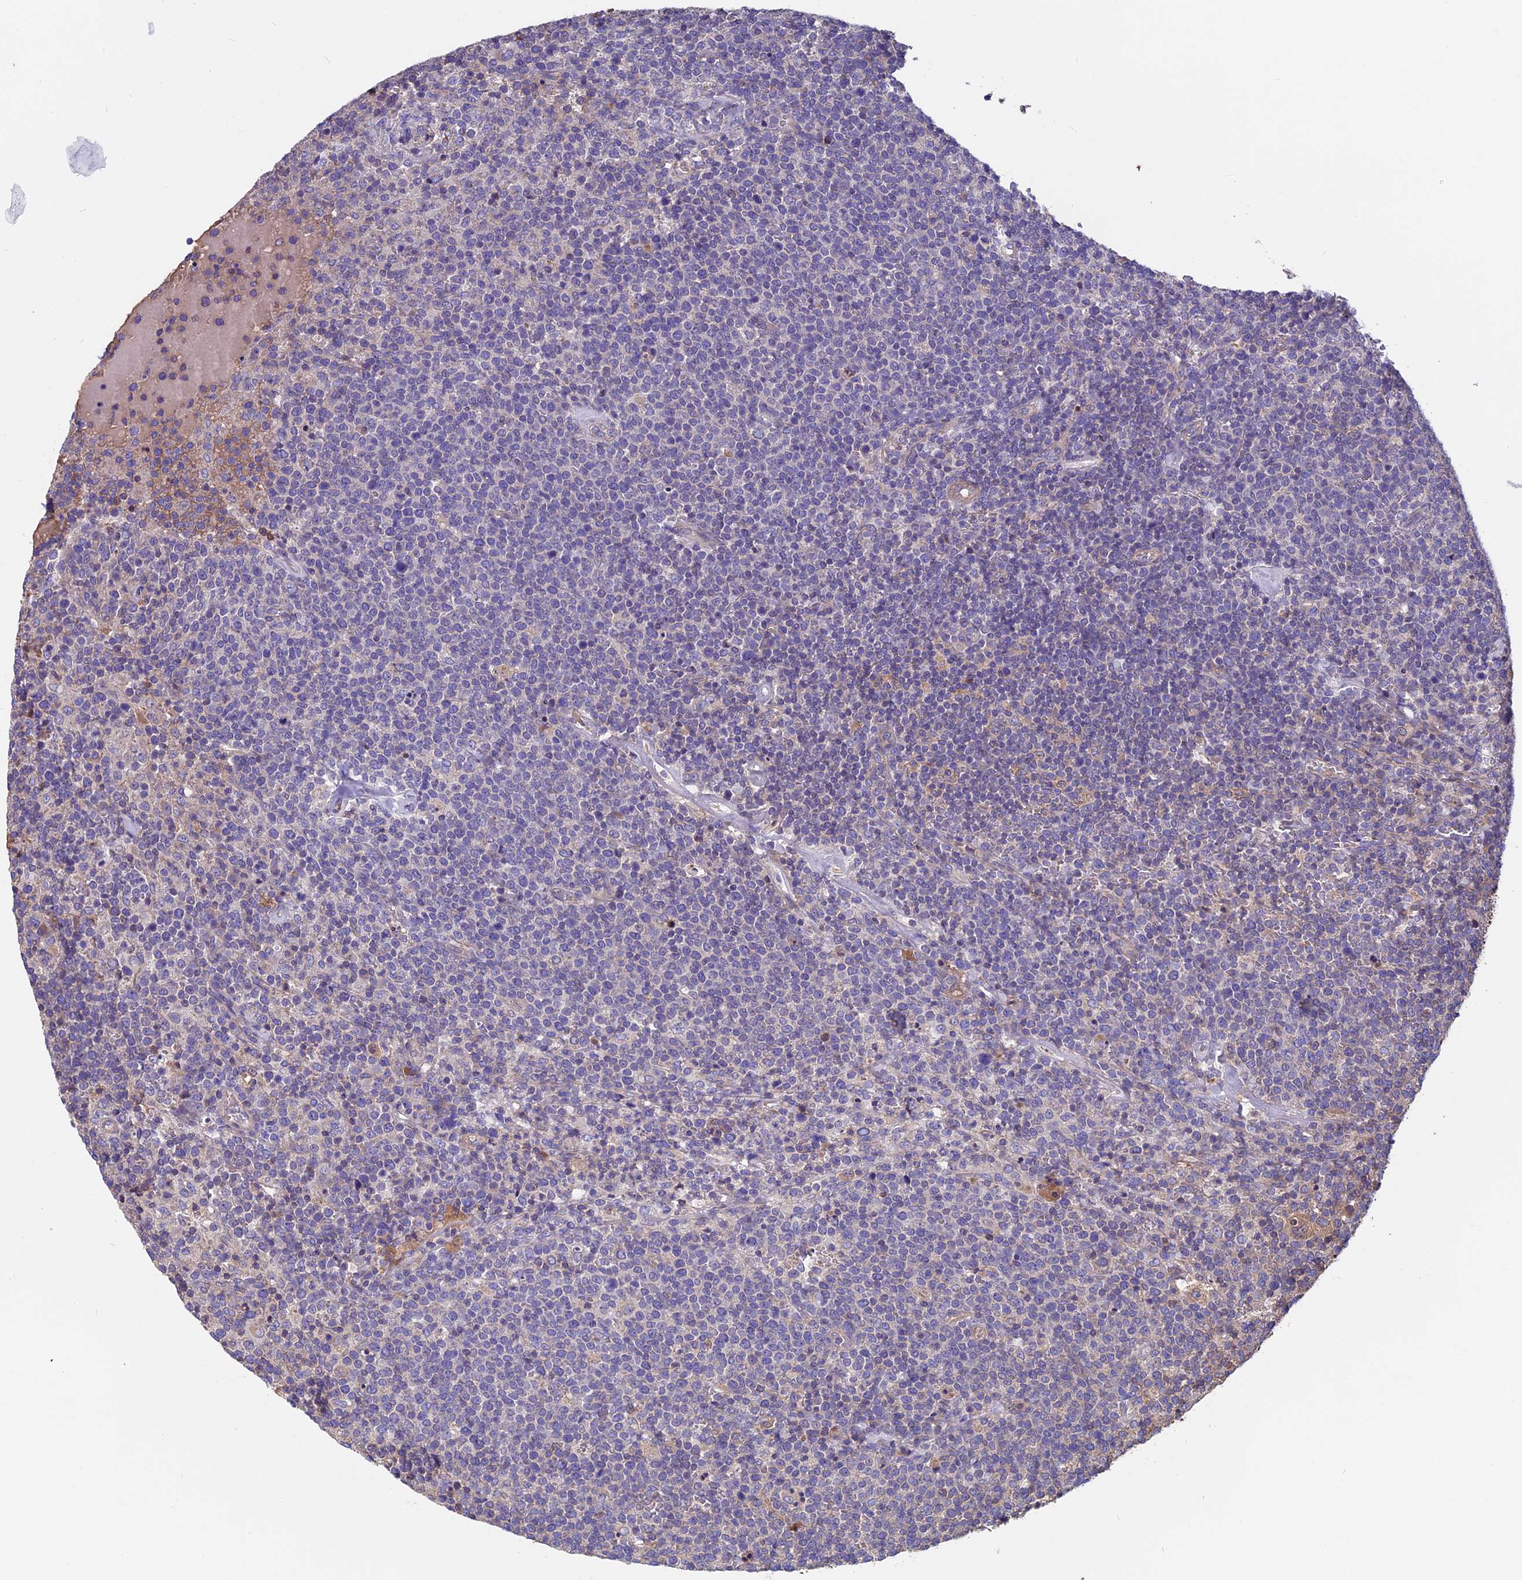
{"staining": {"intensity": "negative", "quantity": "none", "location": "none"}, "tissue": "lymphoma", "cell_type": "Tumor cells", "image_type": "cancer", "snomed": [{"axis": "morphology", "description": "Malignant lymphoma, non-Hodgkin's type, High grade"}, {"axis": "topography", "description": "Lymph node"}], "caption": "High power microscopy photomicrograph of an IHC micrograph of lymphoma, revealing no significant staining in tumor cells.", "gene": "CCDC153", "patient": {"sex": "male", "age": 61}}